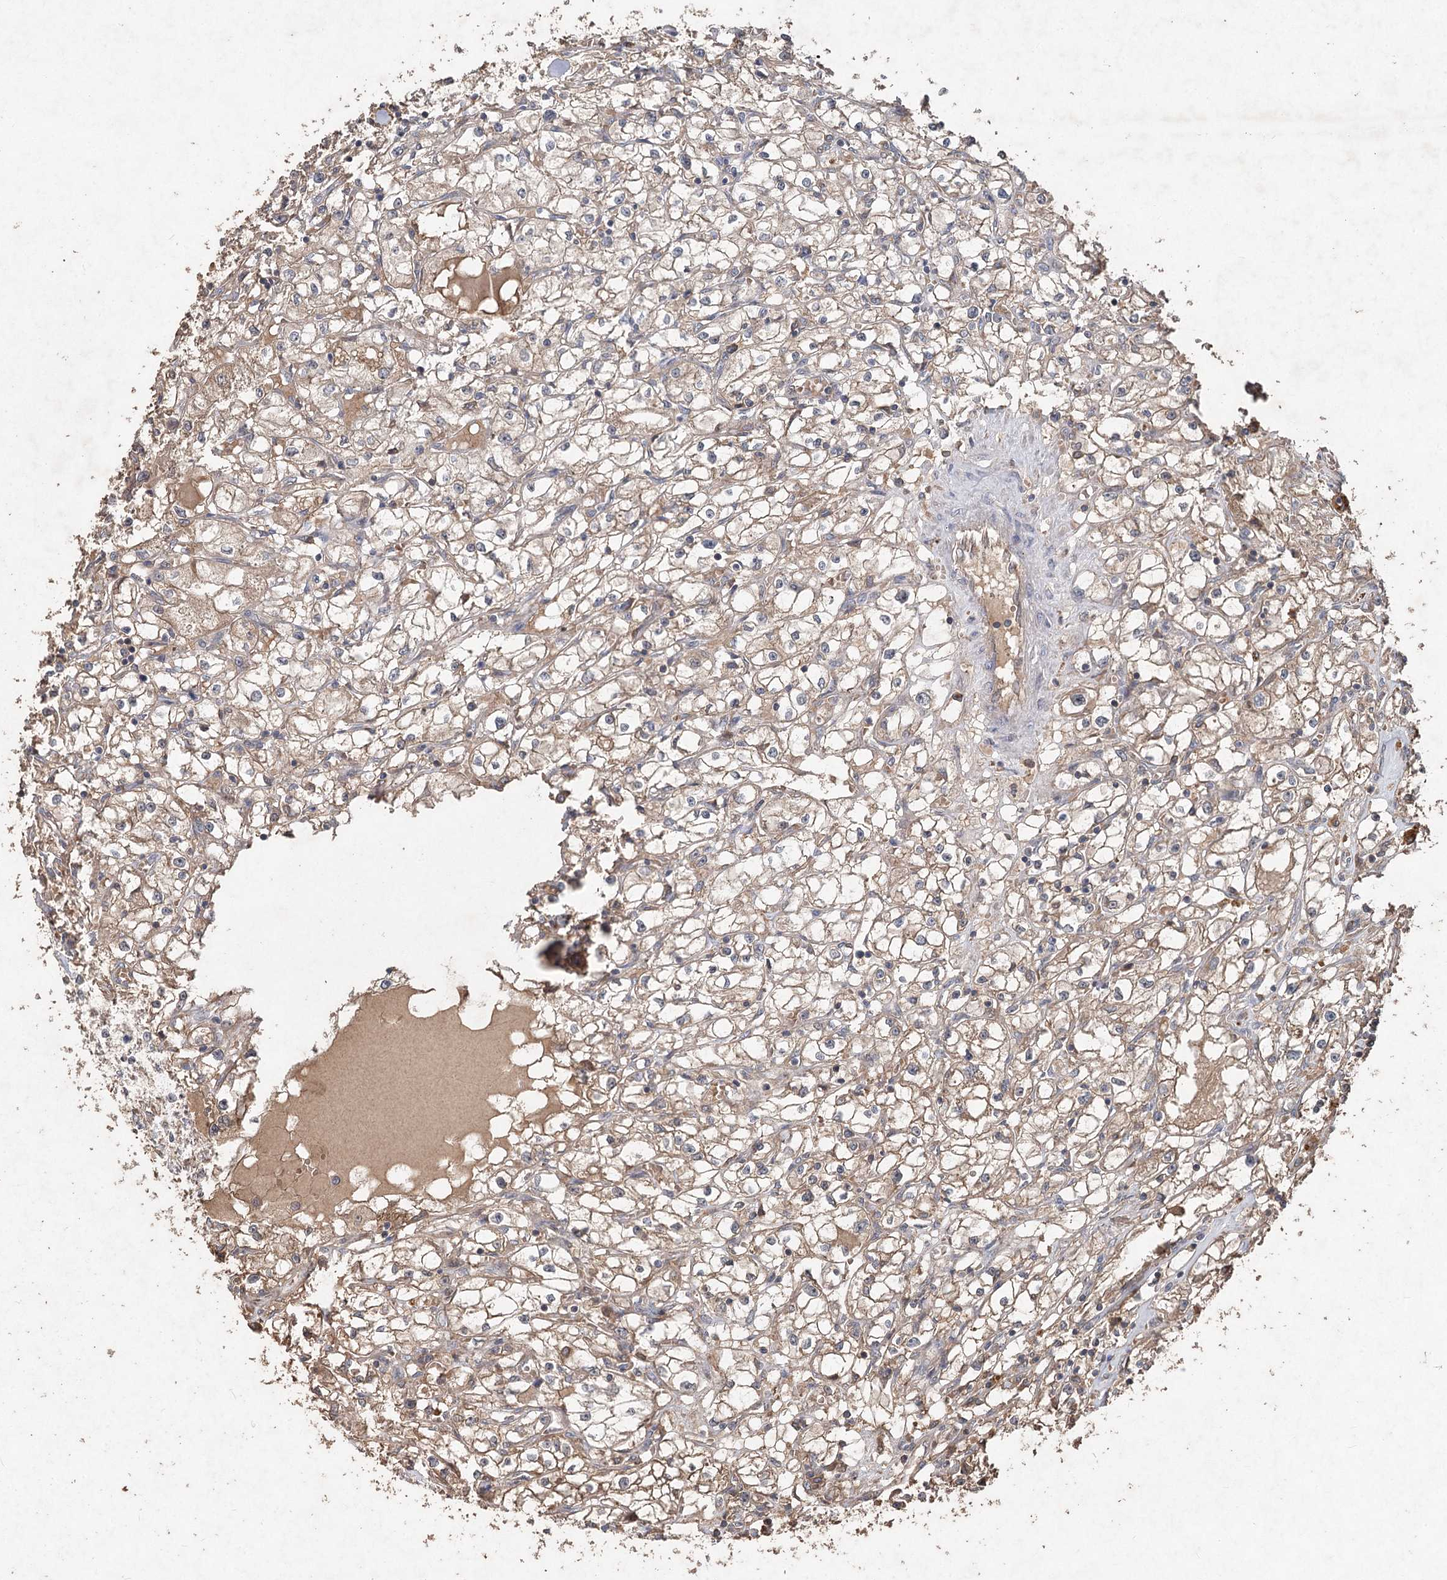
{"staining": {"intensity": "moderate", "quantity": "25%-75%", "location": "cytoplasmic/membranous"}, "tissue": "renal cancer", "cell_type": "Tumor cells", "image_type": "cancer", "snomed": [{"axis": "morphology", "description": "Adenocarcinoma, NOS"}, {"axis": "topography", "description": "Kidney"}], "caption": "IHC (DAB) staining of renal adenocarcinoma reveals moderate cytoplasmic/membranous protein expression in about 25%-75% of tumor cells.", "gene": "FBXO7", "patient": {"sex": "male", "age": 56}}